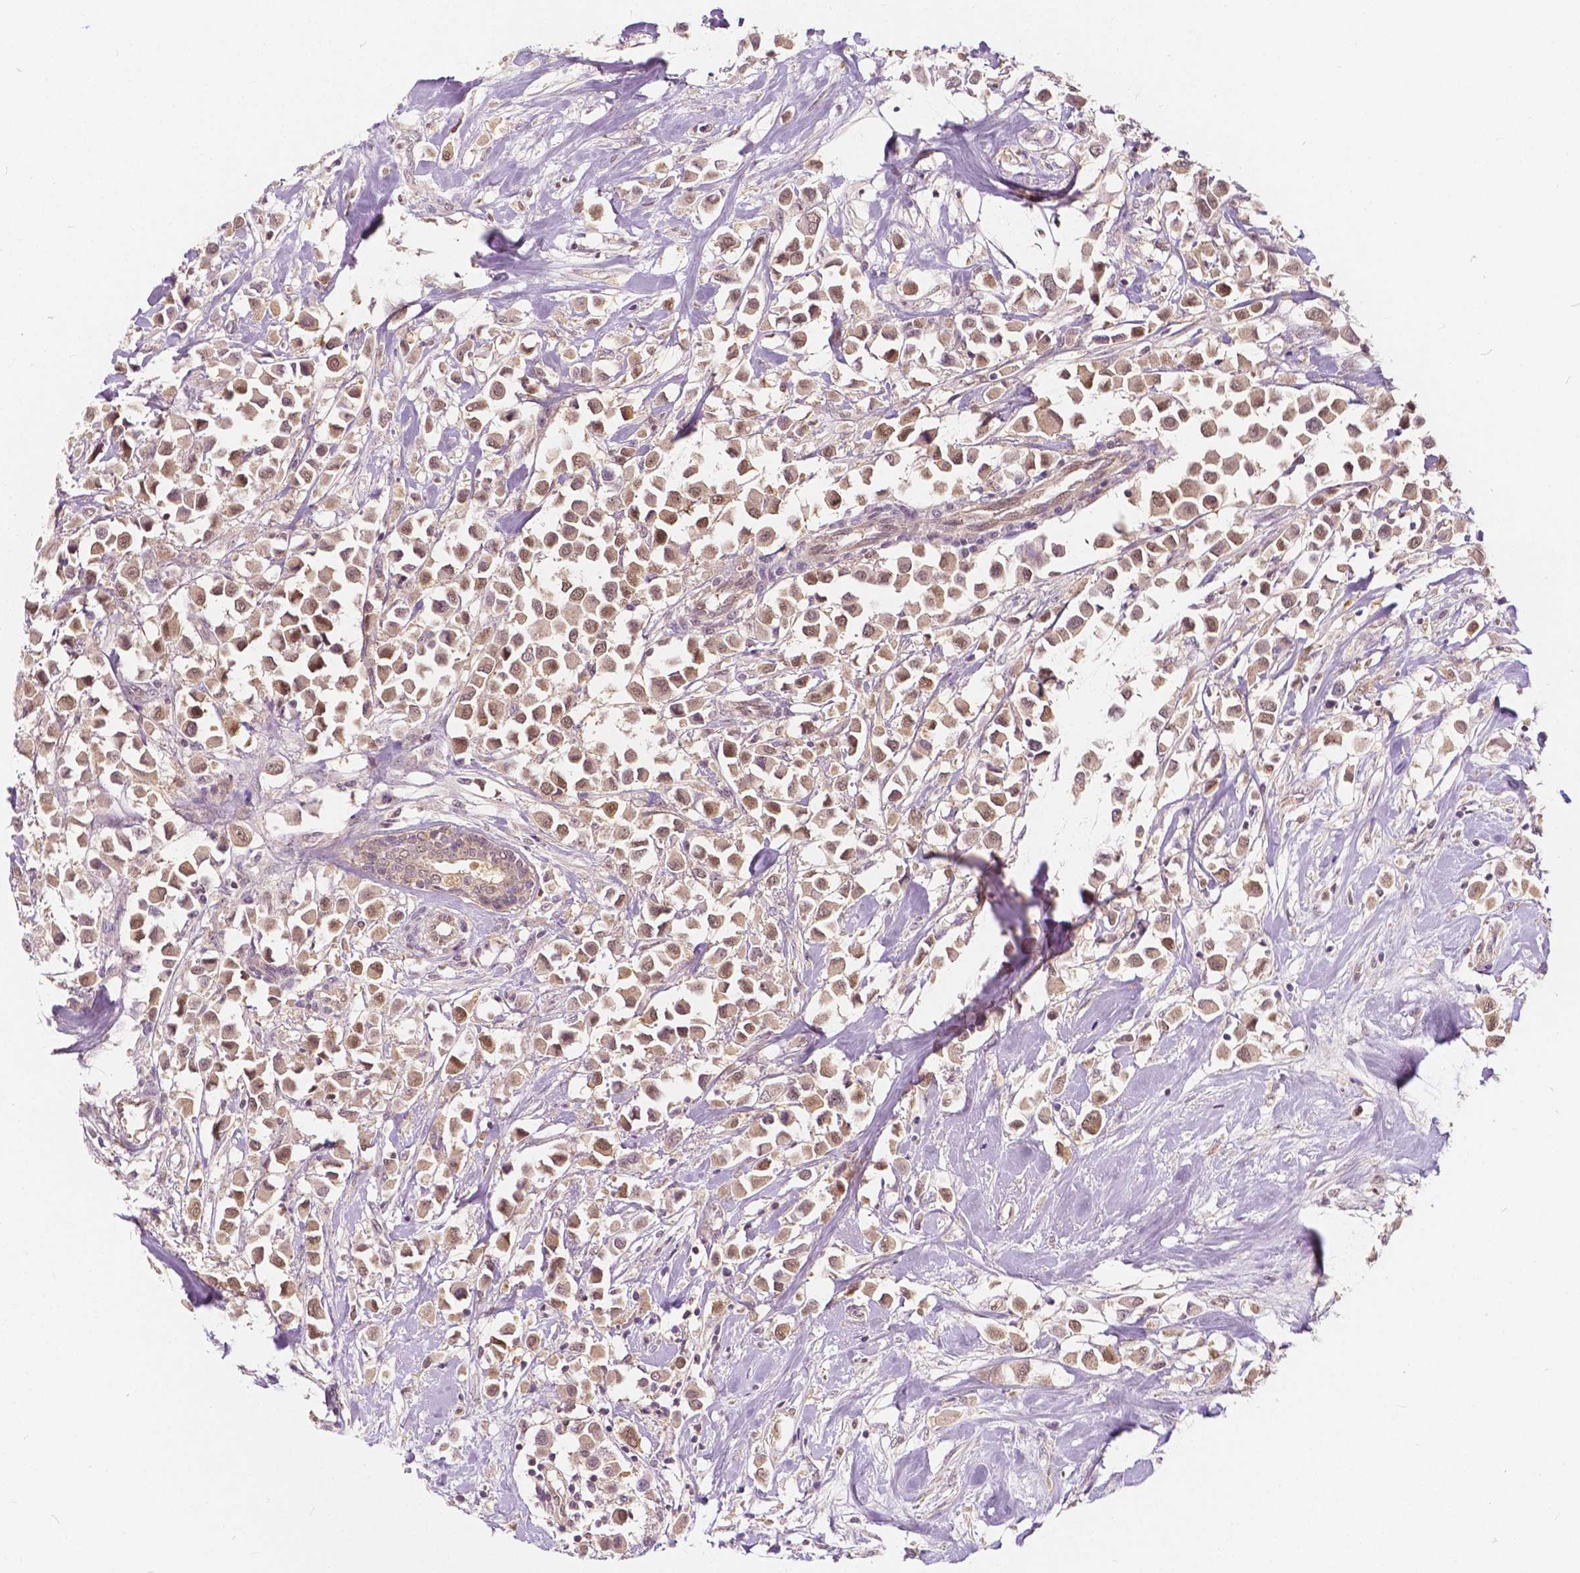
{"staining": {"intensity": "moderate", "quantity": ">75%", "location": "cytoplasmic/membranous,nuclear"}, "tissue": "breast cancer", "cell_type": "Tumor cells", "image_type": "cancer", "snomed": [{"axis": "morphology", "description": "Duct carcinoma"}, {"axis": "topography", "description": "Breast"}], "caption": "Intraductal carcinoma (breast) stained with a protein marker shows moderate staining in tumor cells.", "gene": "NAPRT", "patient": {"sex": "female", "age": 61}}